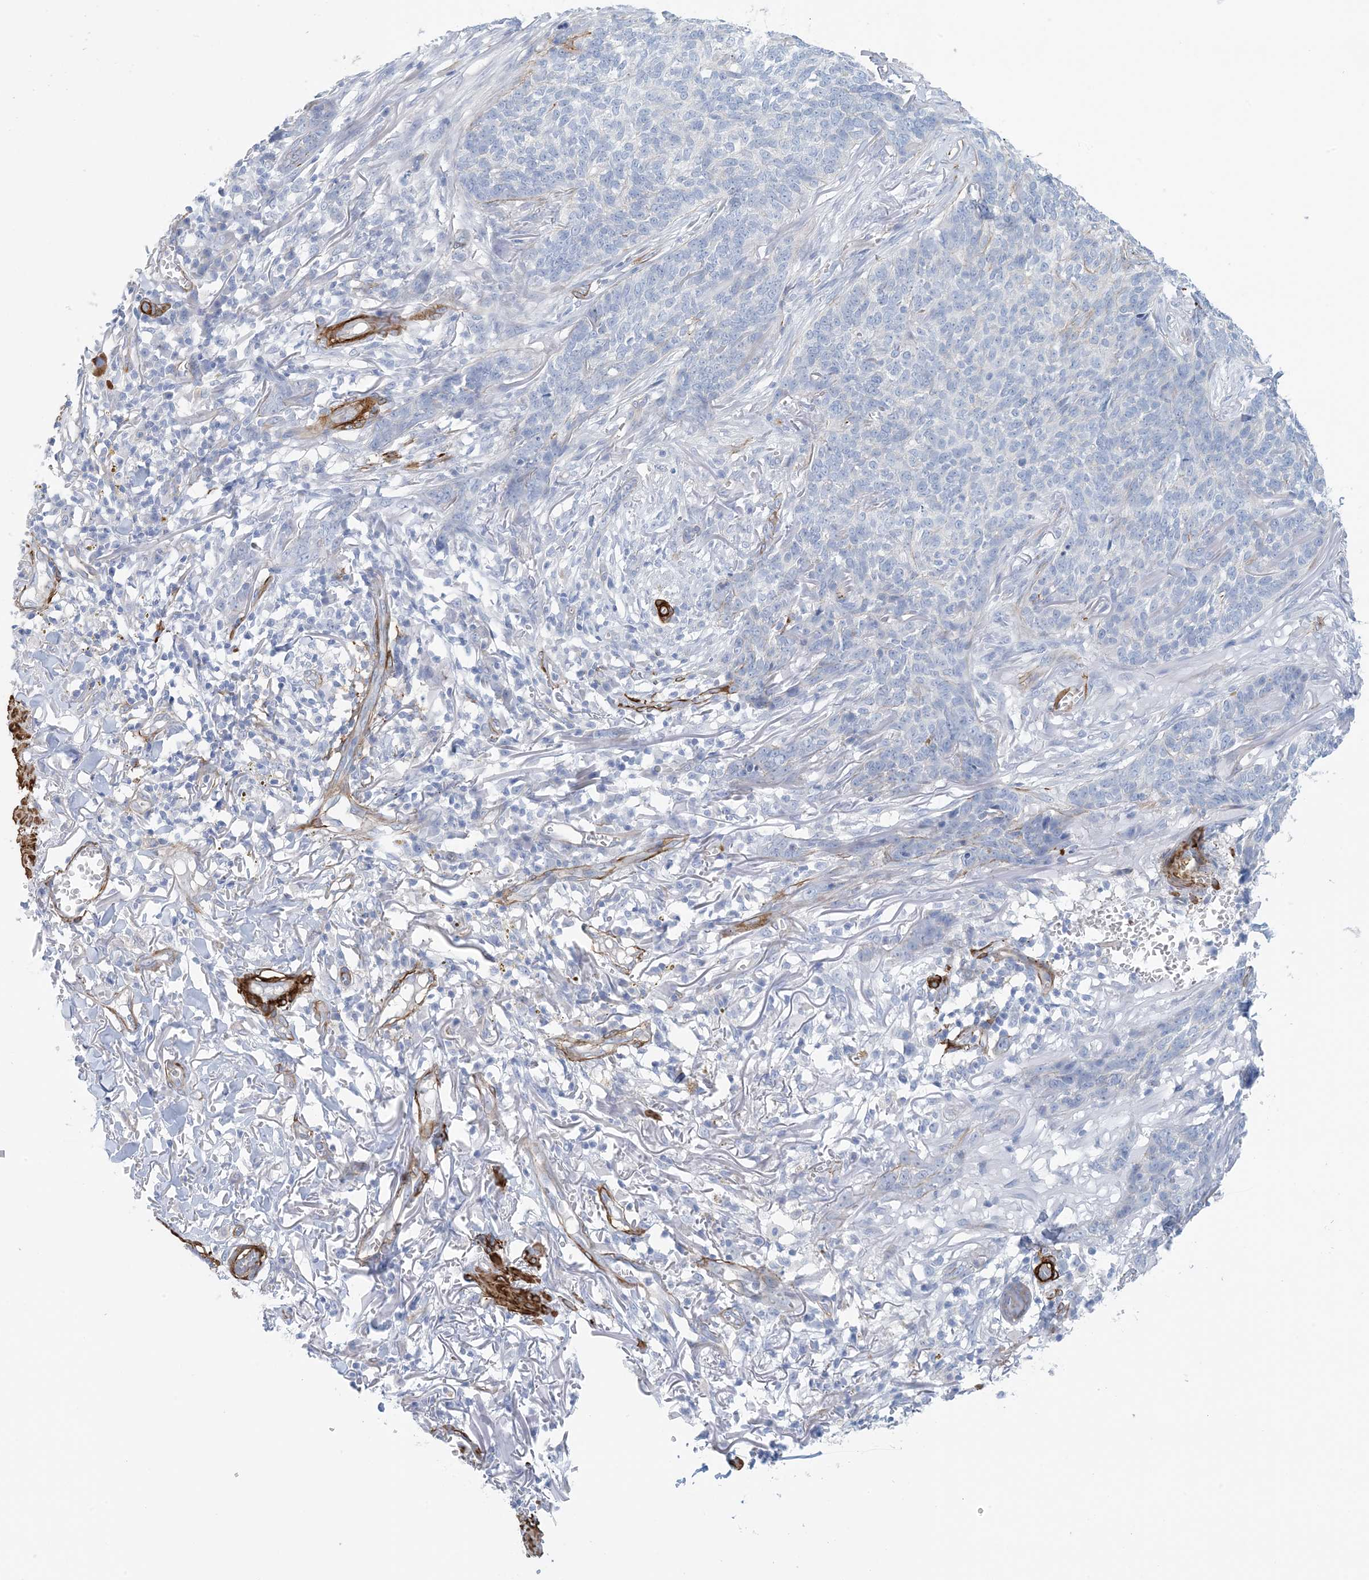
{"staining": {"intensity": "negative", "quantity": "none", "location": "none"}, "tissue": "skin cancer", "cell_type": "Tumor cells", "image_type": "cancer", "snomed": [{"axis": "morphology", "description": "Basal cell carcinoma"}, {"axis": "topography", "description": "Skin"}], "caption": "Tumor cells are negative for brown protein staining in skin cancer.", "gene": "SHANK1", "patient": {"sex": "male", "age": 85}}